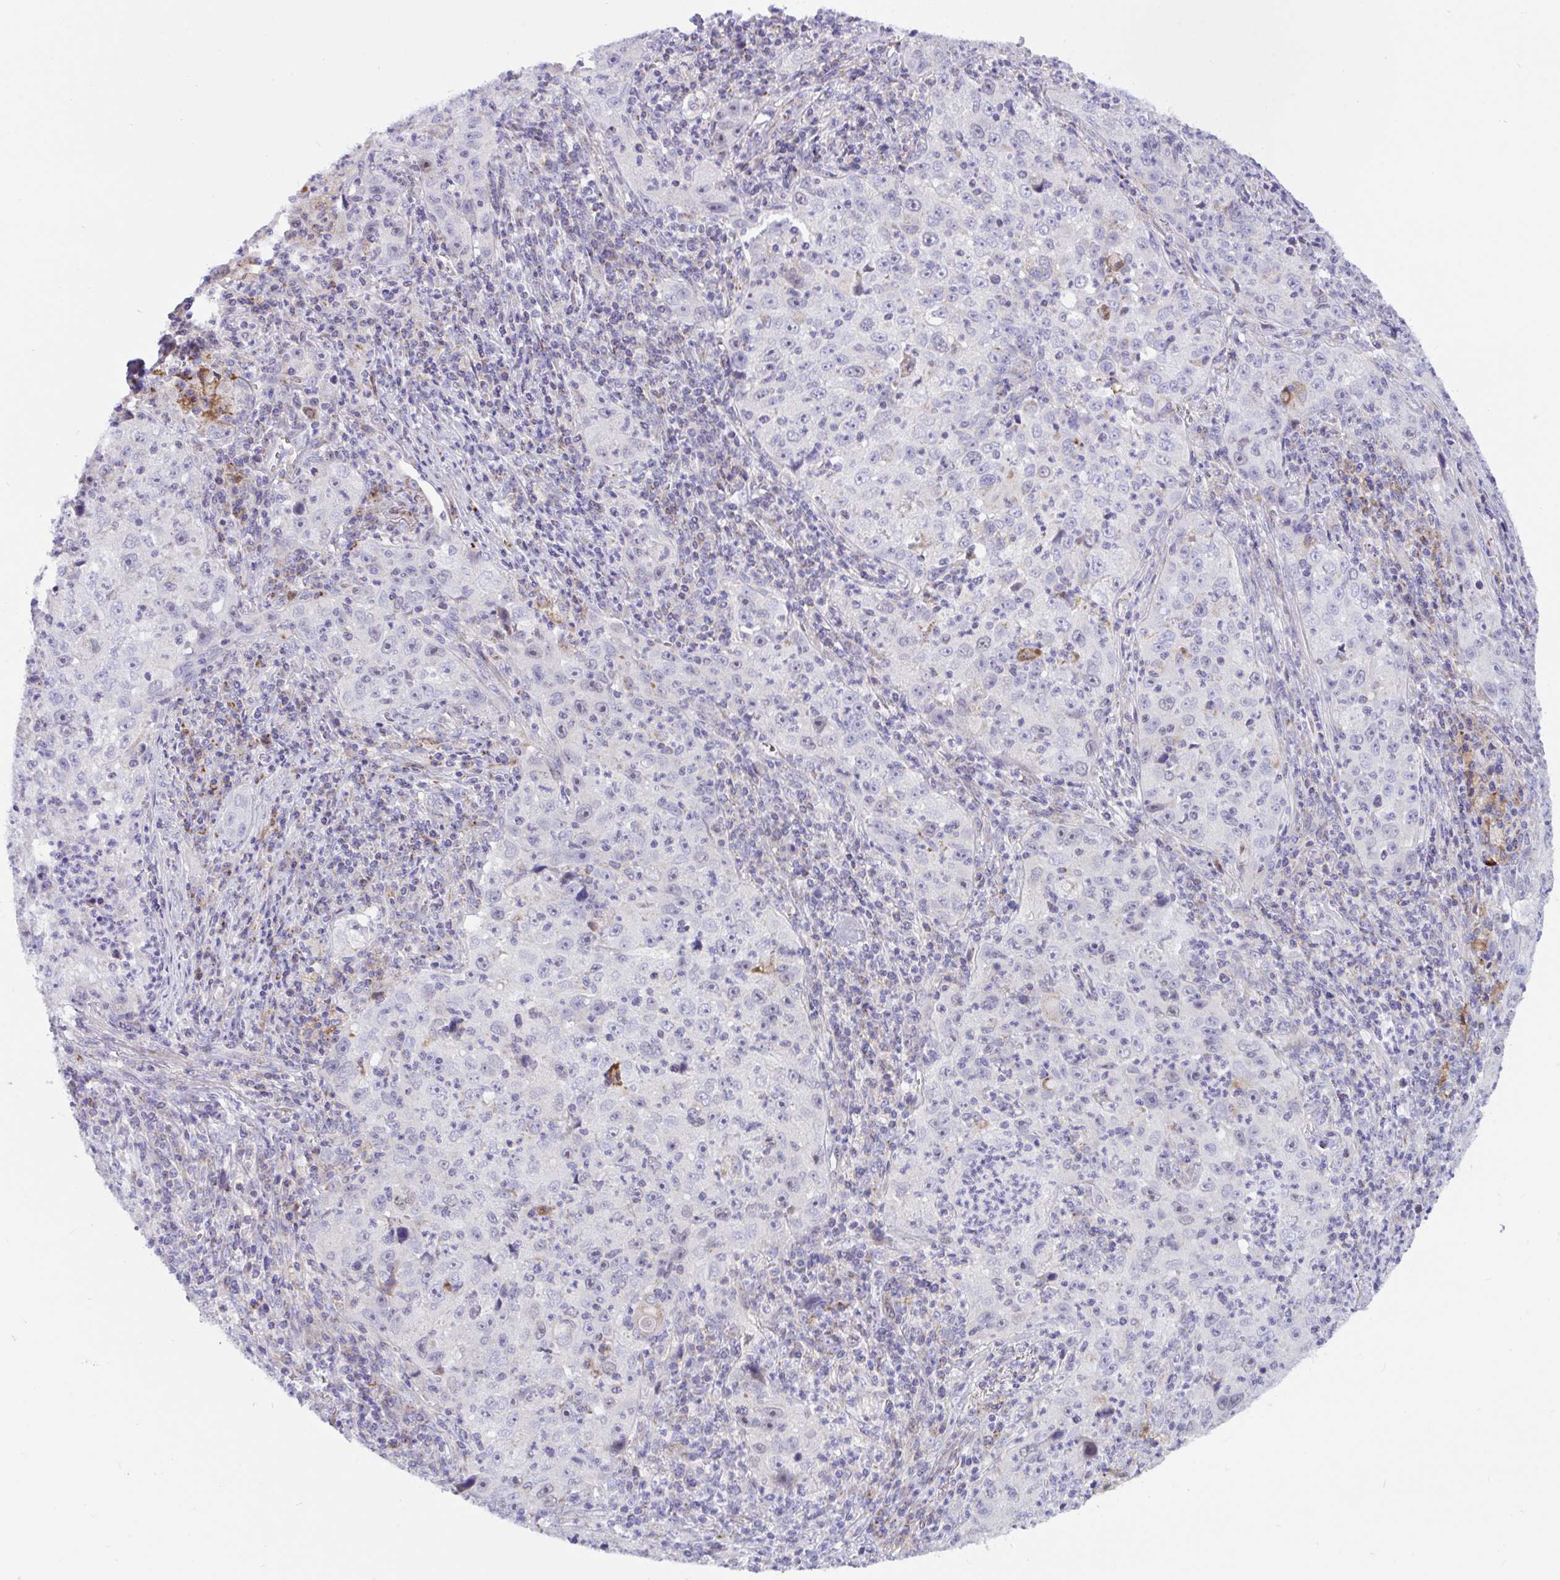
{"staining": {"intensity": "negative", "quantity": "none", "location": "none"}, "tissue": "lung cancer", "cell_type": "Tumor cells", "image_type": "cancer", "snomed": [{"axis": "morphology", "description": "Squamous cell carcinoma, NOS"}, {"axis": "topography", "description": "Lung"}], "caption": "Immunohistochemistry histopathology image of human lung squamous cell carcinoma stained for a protein (brown), which shows no expression in tumor cells.", "gene": "DTX3", "patient": {"sex": "male", "age": 71}}